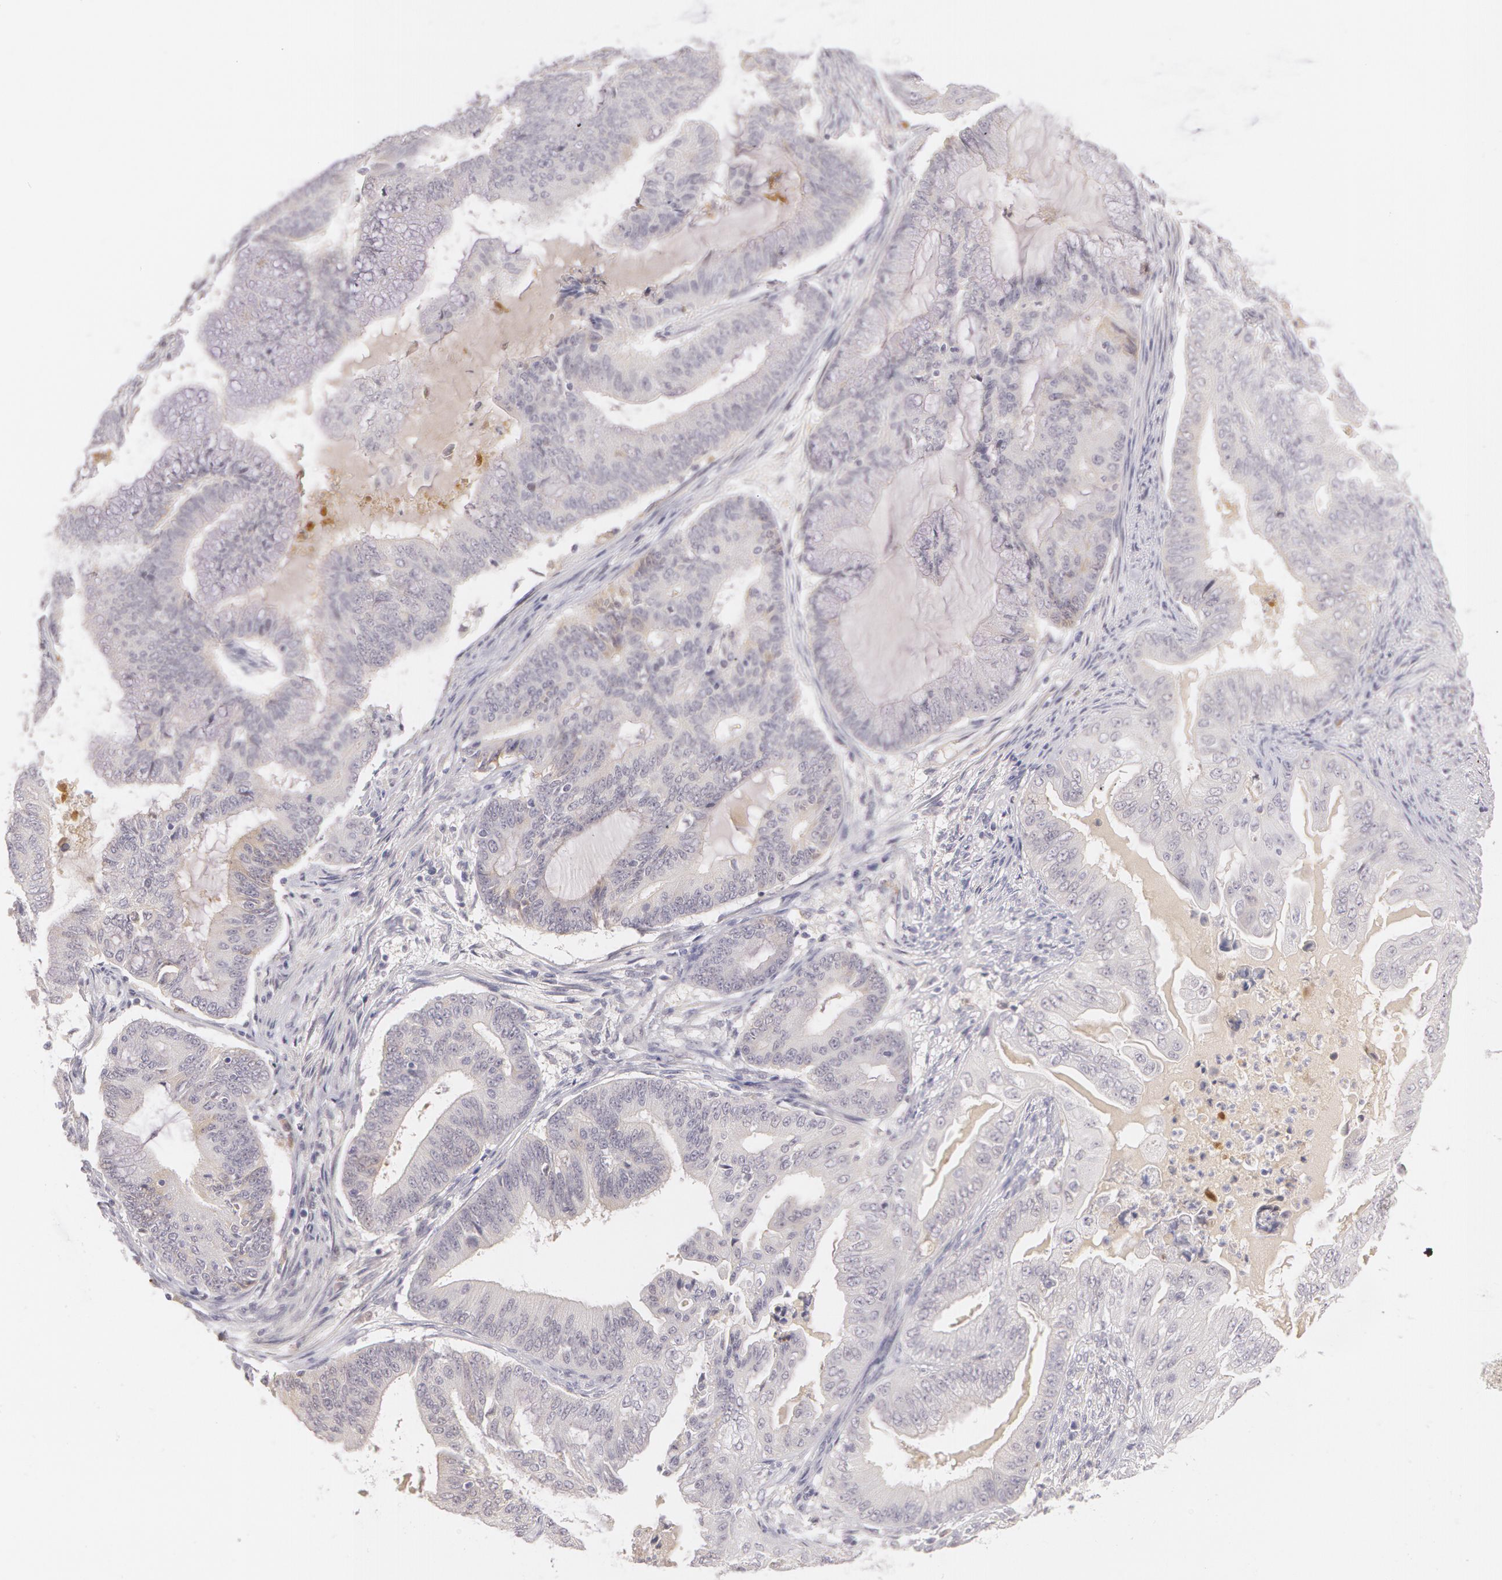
{"staining": {"intensity": "negative", "quantity": "none", "location": "none"}, "tissue": "endometrial cancer", "cell_type": "Tumor cells", "image_type": "cancer", "snomed": [{"axis": "morphology", "description": "Adenocarcinoma, NOS"}, {"axis": "topography", "description": "Endometrium"}], "caption": "IHC image of neoplastic tissue: endometrial cancer stained with DAB exhibits no significant protein expression in tumor cells.", "gene": "LBP", "patient": {"sex": "female", "age": 63}}